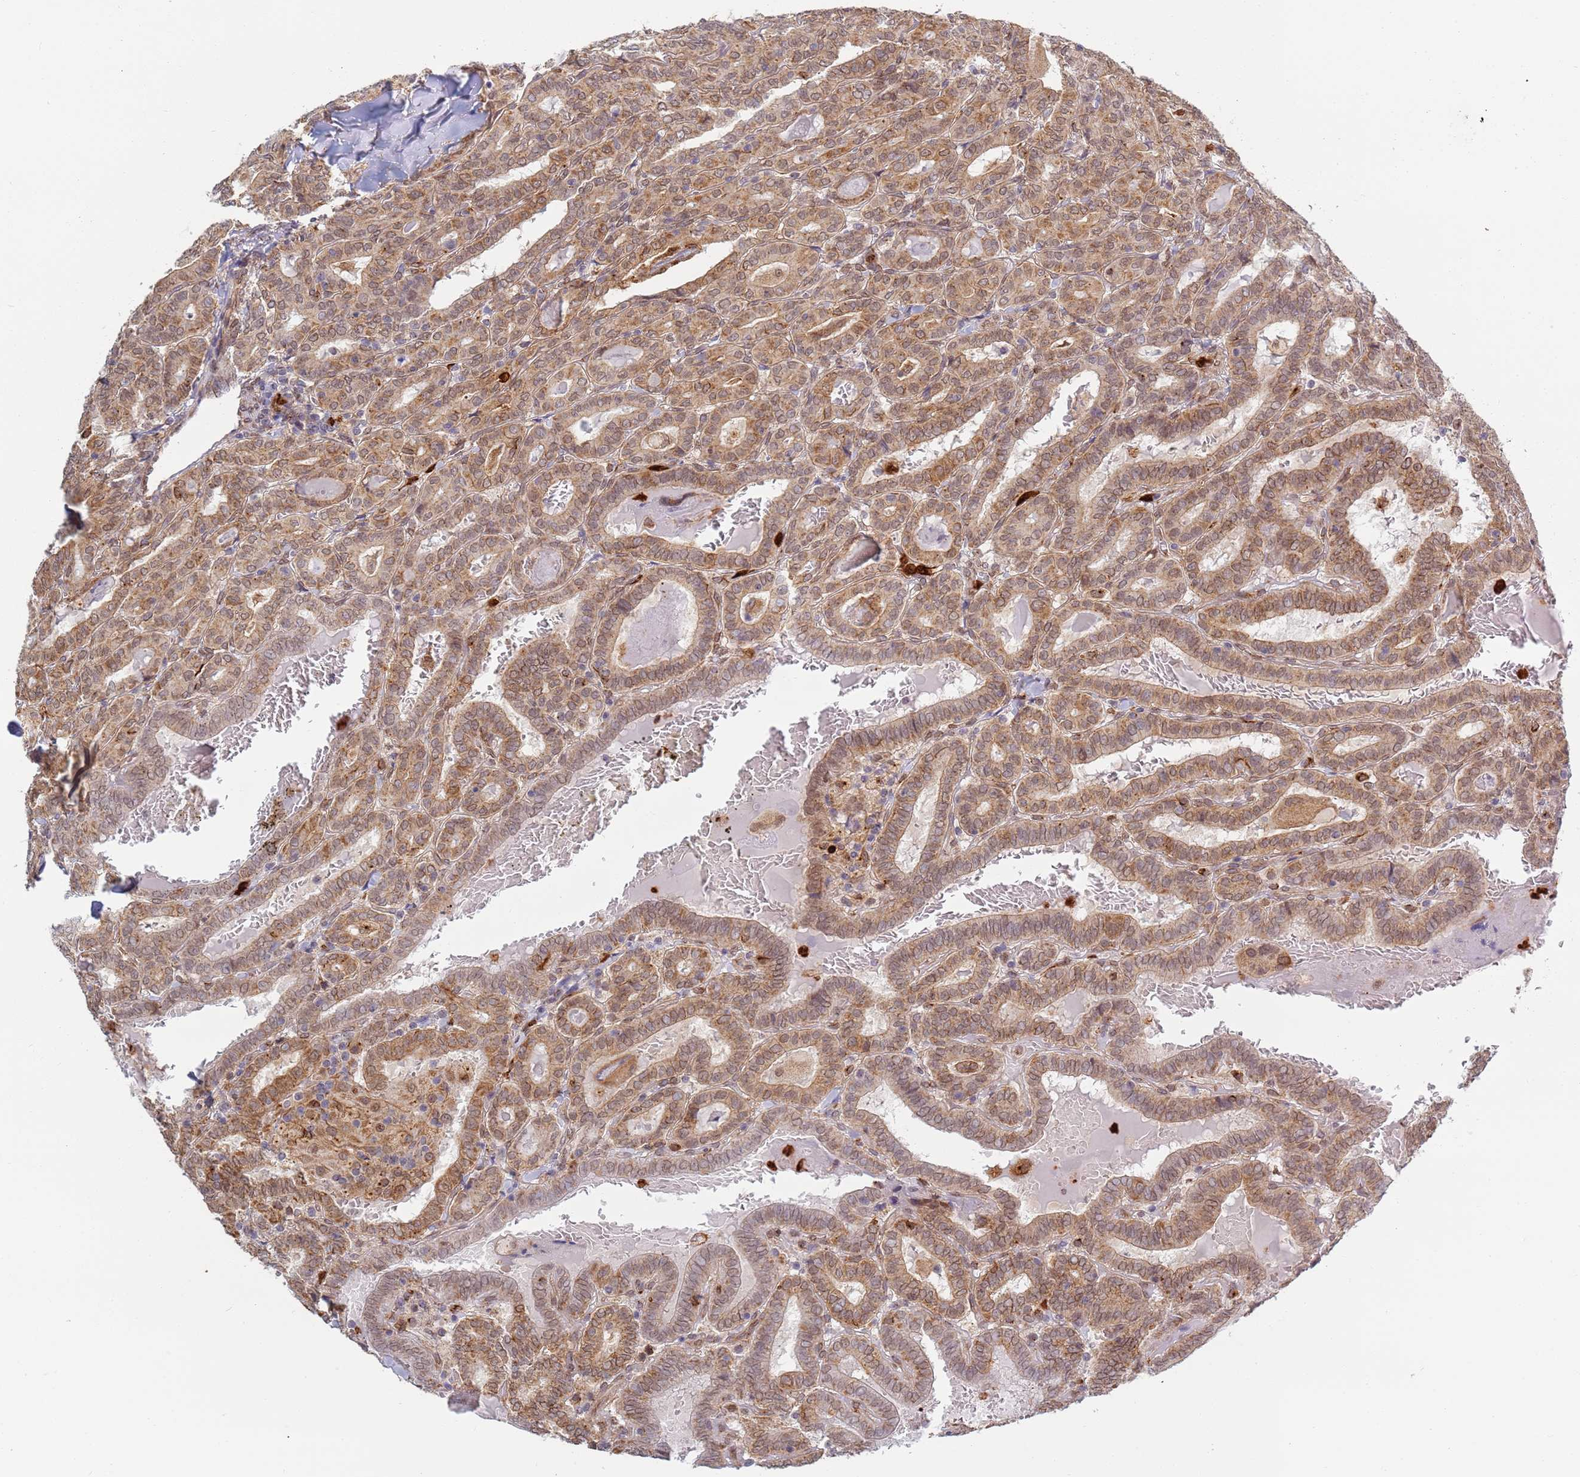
{"staining": {"intensity": "moderate", "quantity": ">75%", "location": "cytoplasmic/membranous,nuclear"}, "tissue": "thyroid cancer", "cell_type": "Tumor cells", "image_type": "cancer", "snomed": [{"axis": "morphology", "description": "Papillary adenocarcinoma, NOS"}, {"axis": "topography", "description": "Thyroid gland"}], "caption": "Human thyroid papillary adenocarcinoma stained for a protein (brown) demonstrates moderate cytoplasmic/membranous and nuclear positive expression in about >75% of tumor cells.", "gene": "CEP170", "patient": {"sex": "female", "age": 72}}